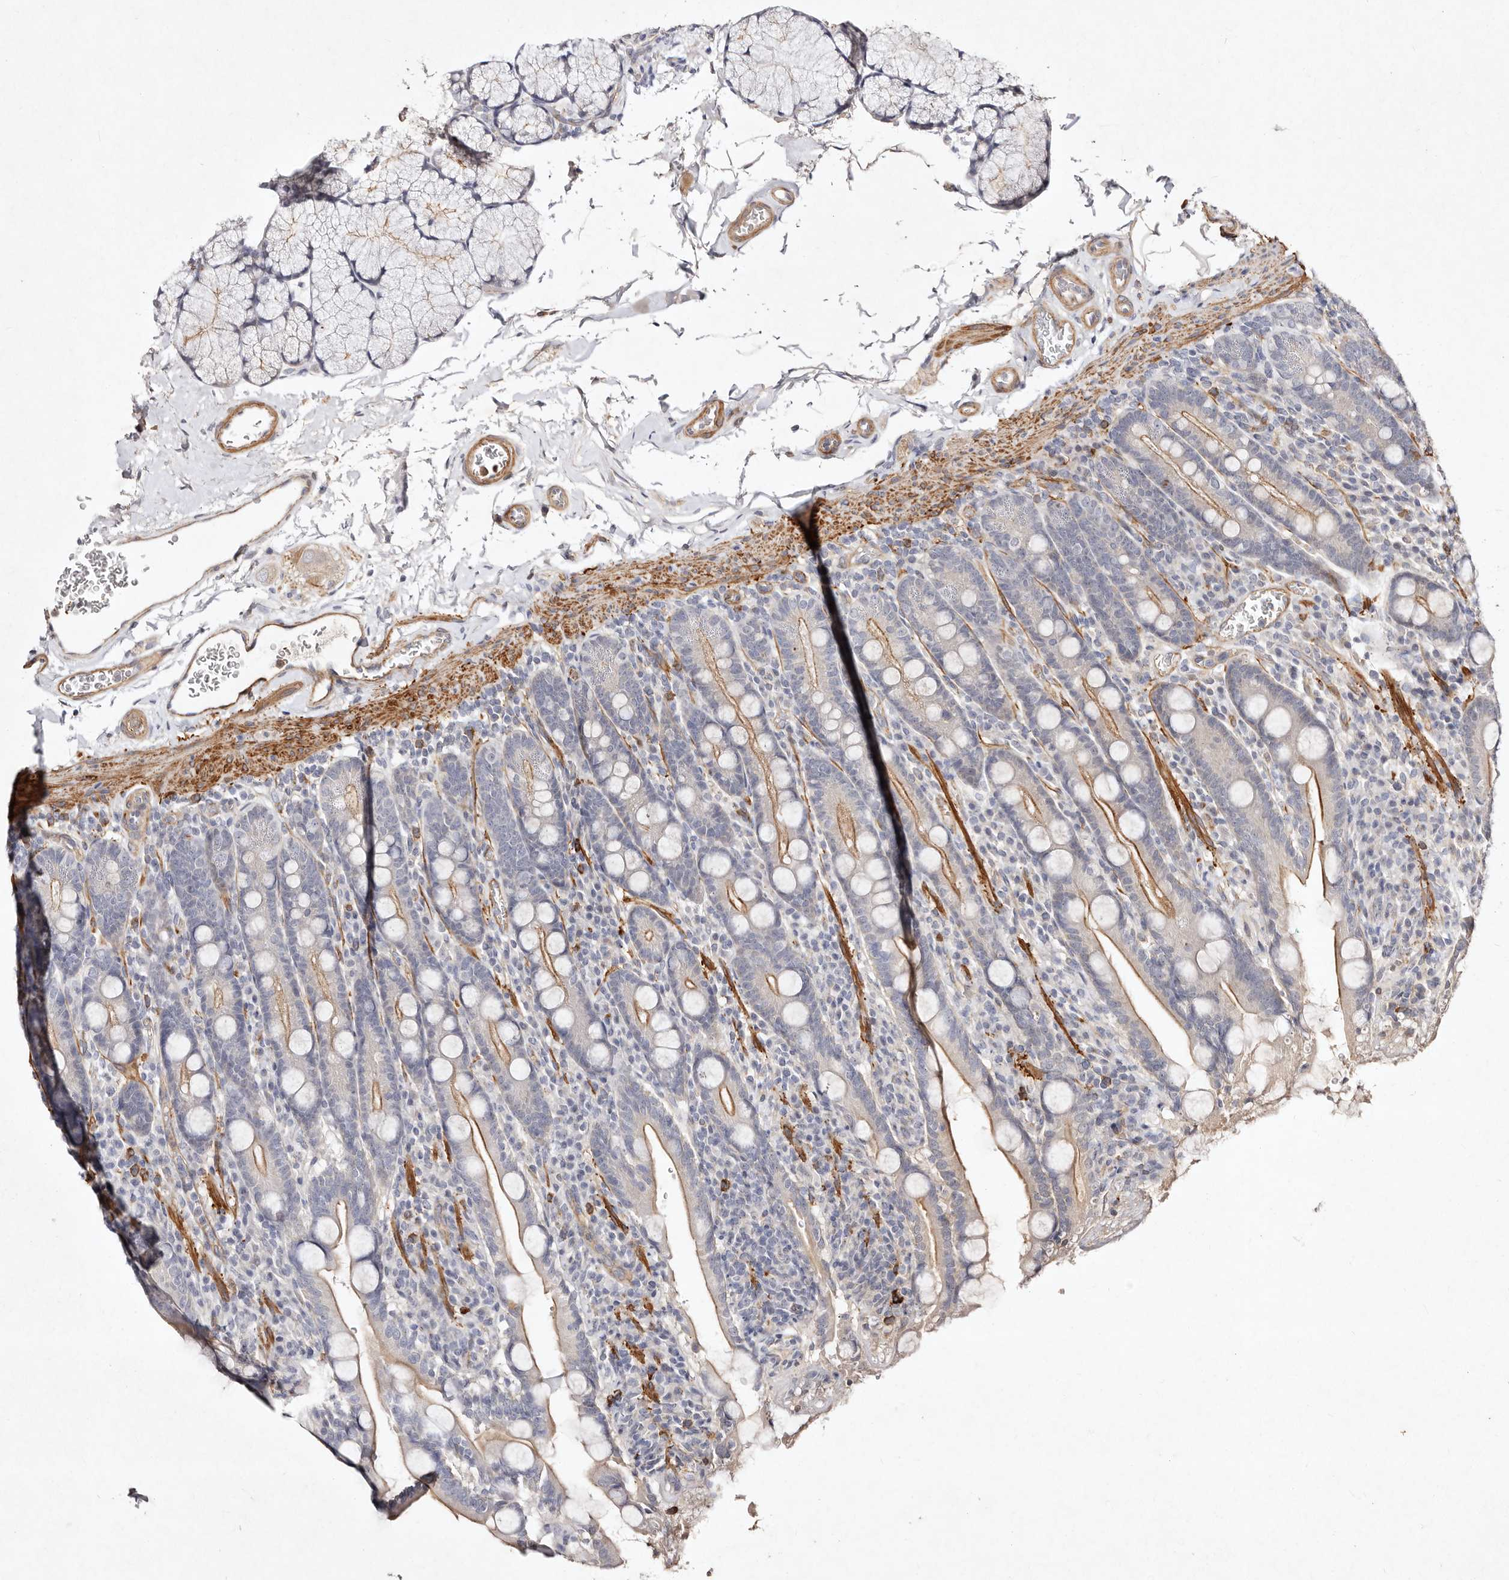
{"staining": {"intensity": "moderate", "quantity": "25%-75%", "location": "cytoplasmic/membranous"}, "tissue": "duodenum", "cell_type": "Glandular cells", "image_type": "normal", "snomed": [{"axis": "morphology", "description": "Normal tissue, NOS"}, {"axis": "topography", "description": "Duodenum"}], "caption": "Protein analysis of normal duodenum displays moderate cytoplasmic/membranous expression in approximately 25%-75% of glandular cells. (DAB (3,3'-diaminobenzidine) = brown stain, brightfield microscopy at high magnification).", "gene": "MTMR11", "patient": {"sex": "male", "age": 35}}